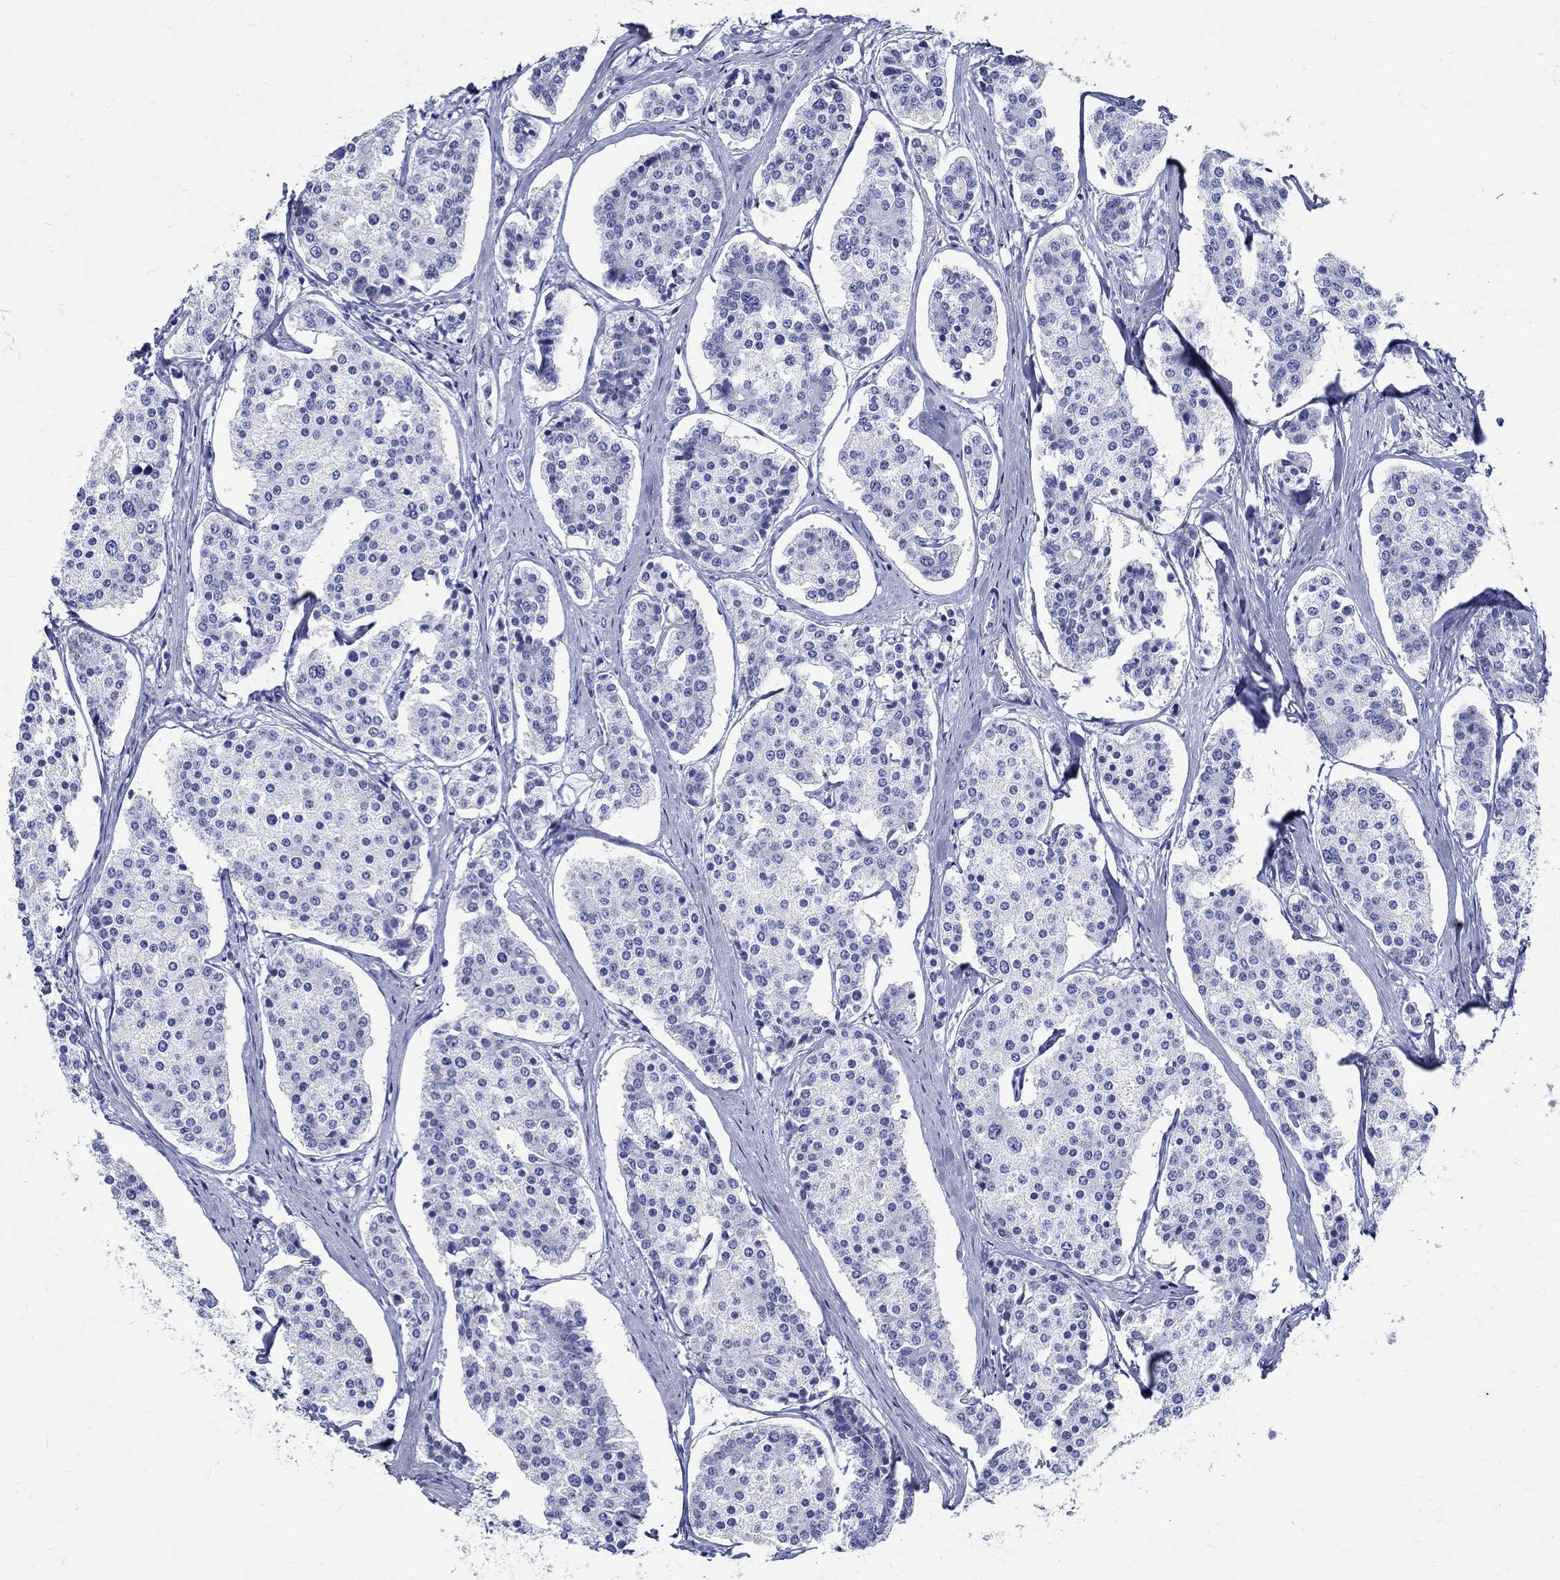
{"staining": {"intensity": "negative", "quantity": "none", "location": "none"}, "tissue": "carcinoid", "cell_type": "Tumor cells", "image_type": "cancer", "snomed": [{"axis": "morphology", "description": "Carcinoid, malignant, NOS"}, {"axis": "topography", "description": "Small intestine"}], "caption": "There is no significant positivity in tumor cells of malignant carcinoid.", "gene": "TSPAN16", "patient": {"sex": "female", "age": 65}}